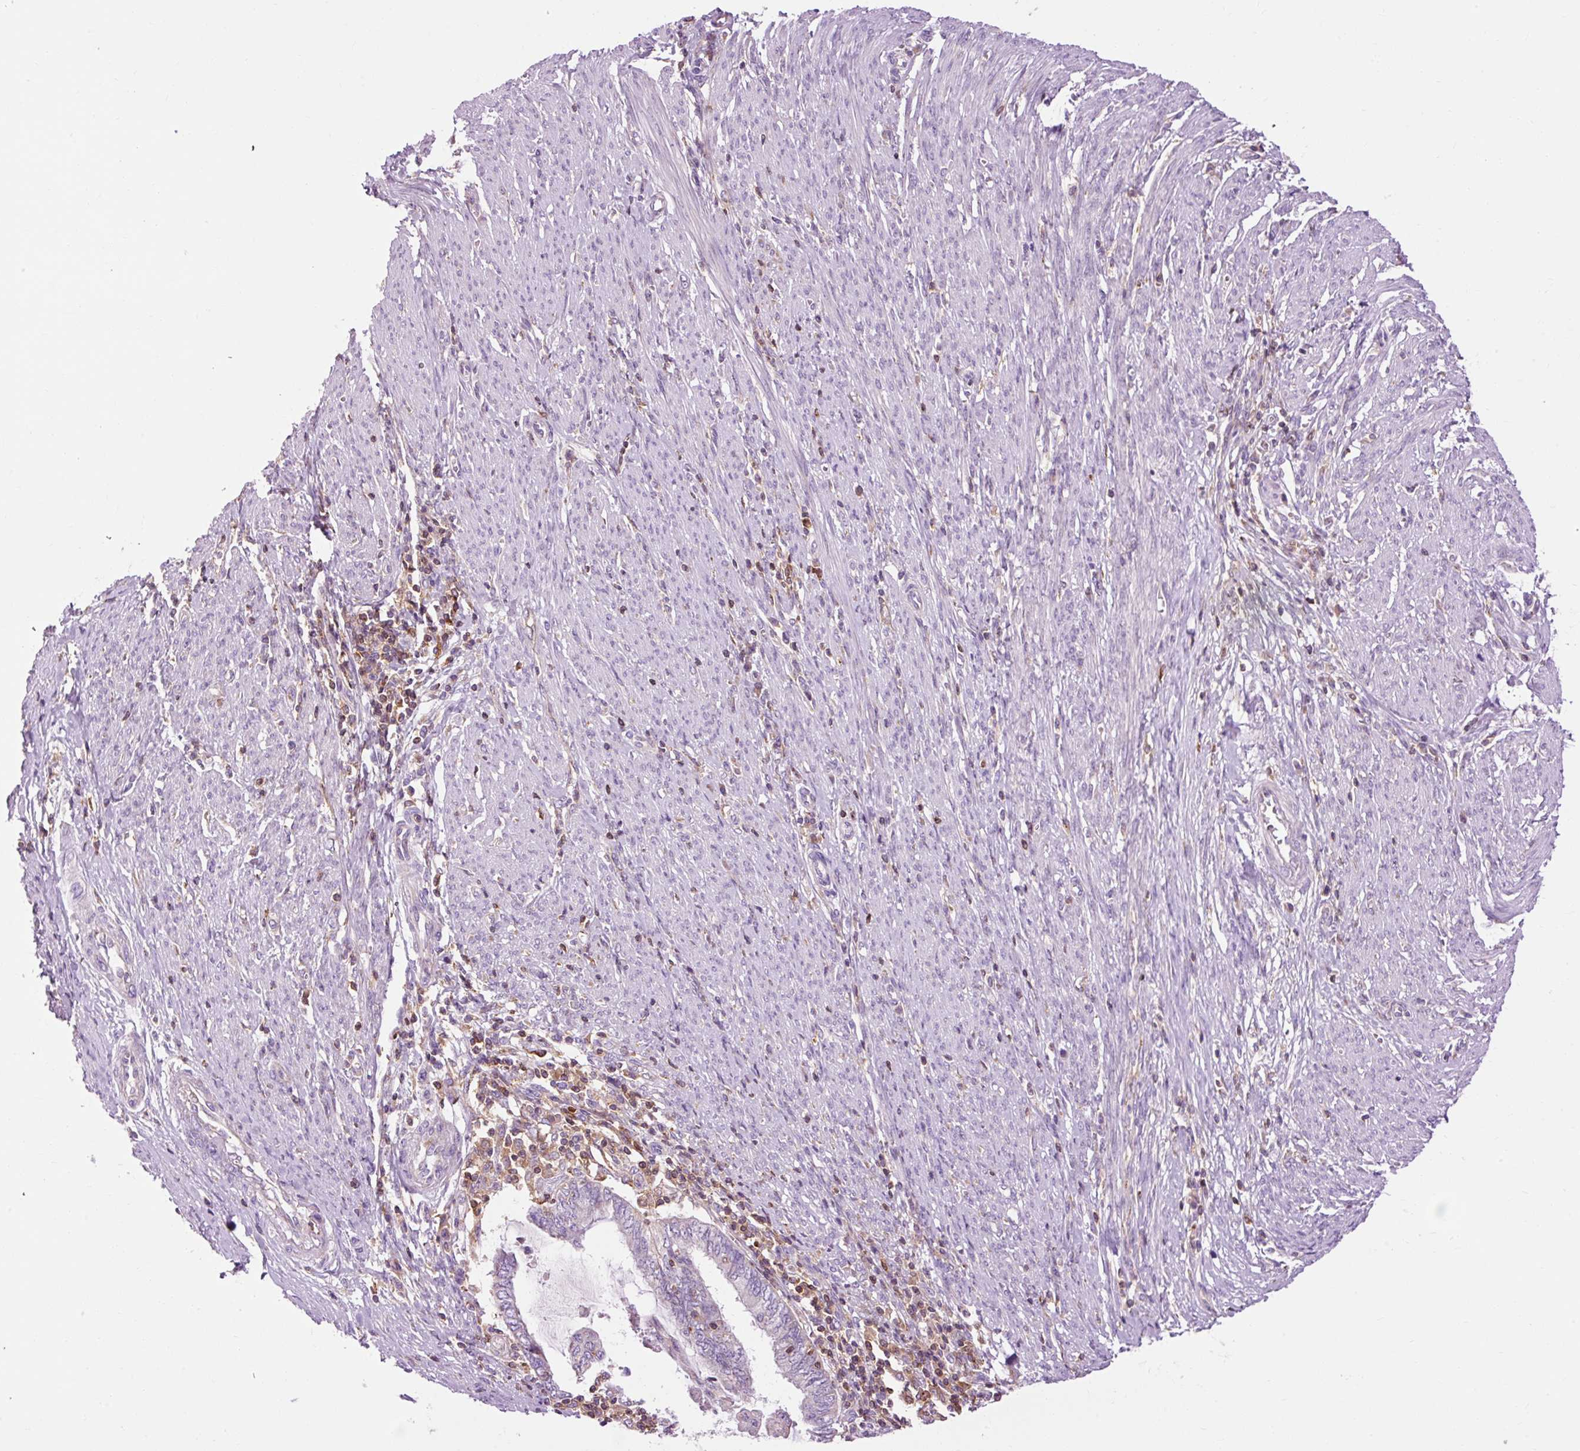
{"staining": {"intensity": "negative", "quantity": "none", "location": "none"}, "tissue": "endometrial cancer", "cell_type": "Tumor cells", "image_type": "cancer", "snomed": [{"axis": "morphology", "description": "Adenocarcinoma, NOS"}, {"axis": "topography", "description": "Uterus"}, {"axis": "topography", "description": "Endometrium"}], "caption": "IHC micrograph of human endometrial adenocarcinoma stained for a protein (brown), which exhibits no expression in tumor cells.", "gene": "CD83", "patient": {"sex": "female", "age": 70}}